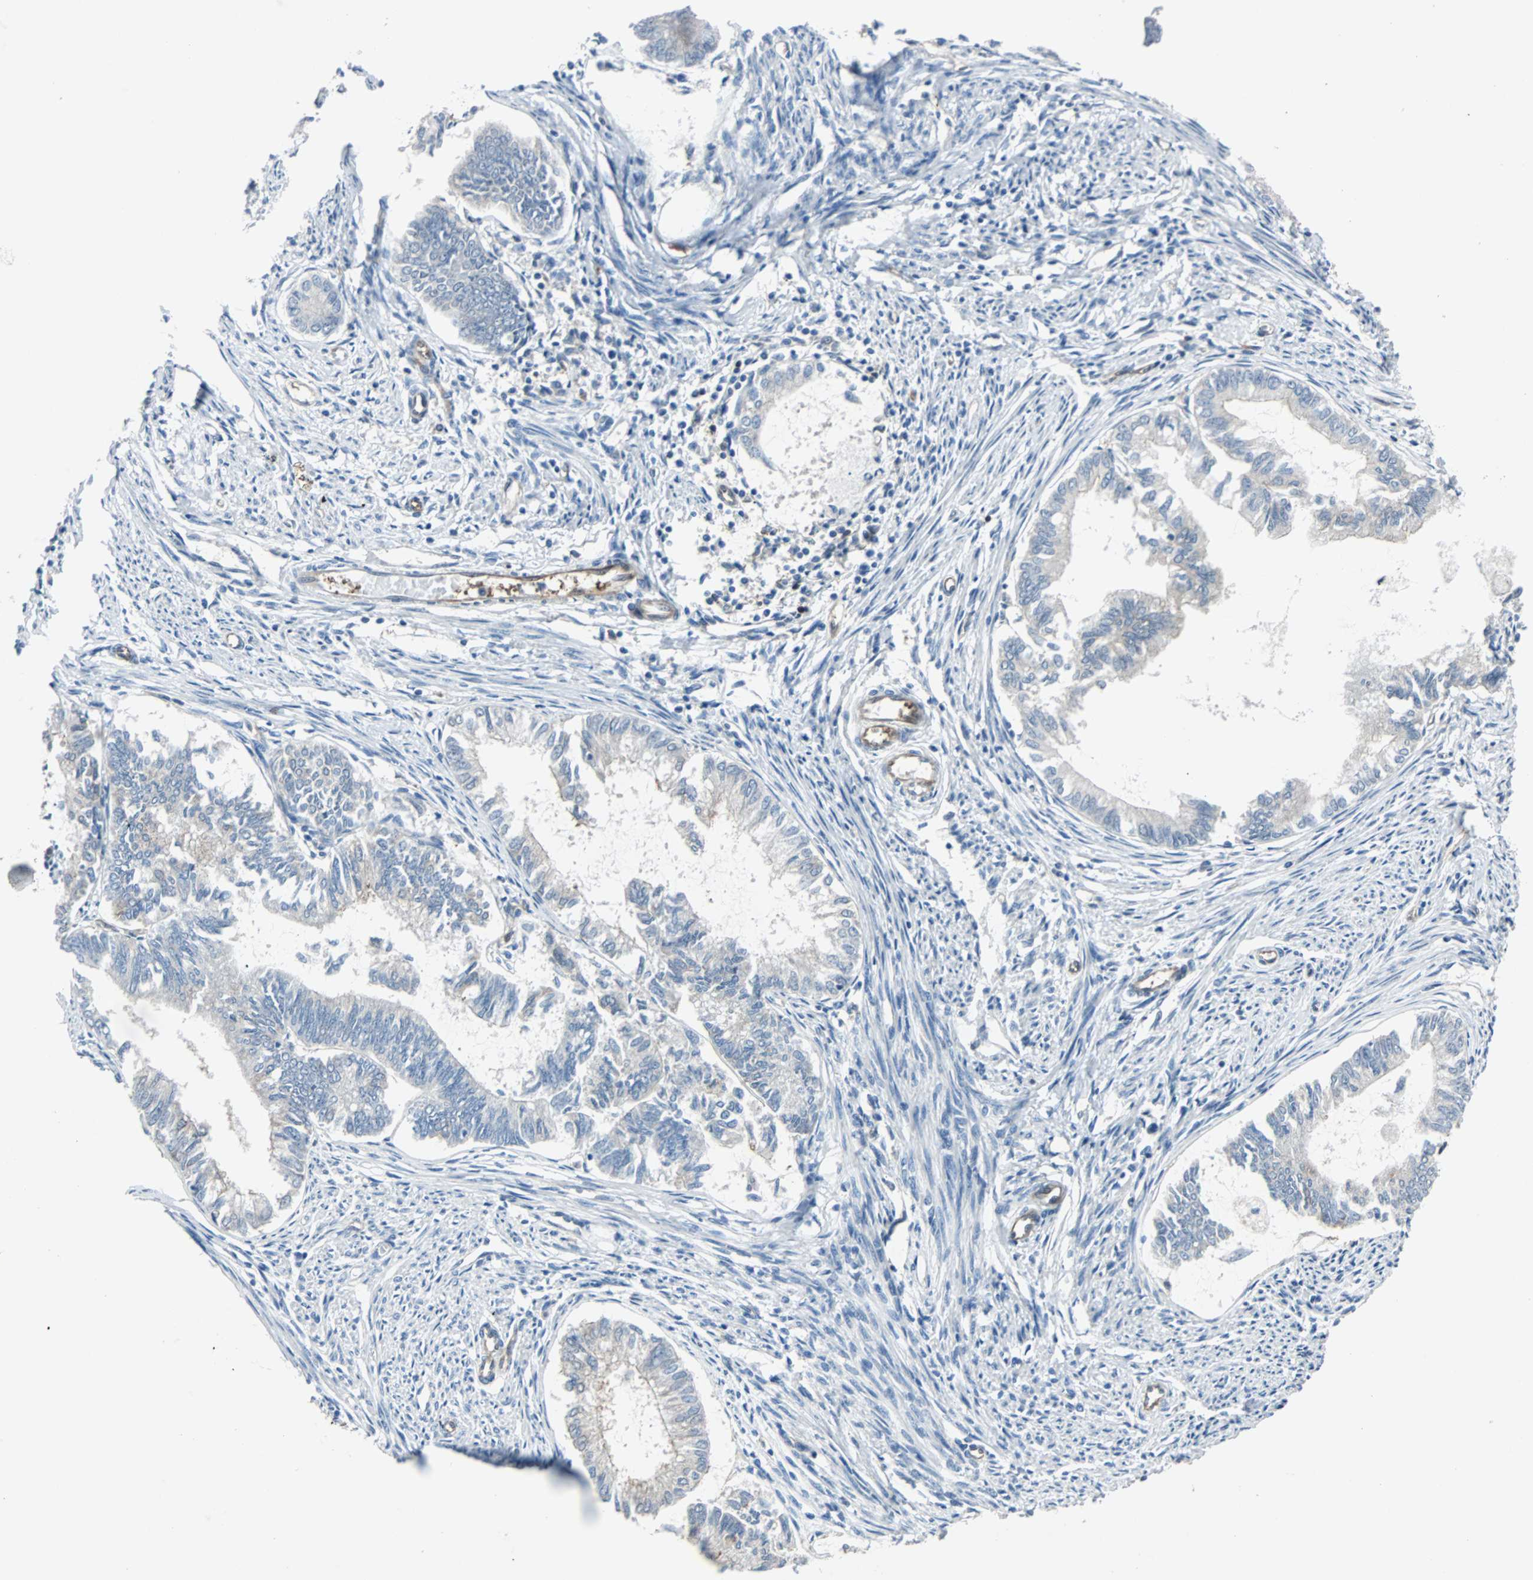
{"staining": {"intensity": "negative", "quantity": "none", "location": "none"}, "tissue": "endometrial cancer", "cell_type": "Tumor cells", "image_type": "cancer", "snomed": [{"axis": "morphology", "description": "Adenocarcinoma, NOS"}, {"axis": "topography", "description": "Endometrium"}], "caption": "This is a image of immunohistochemistry (IHC) staining of endometrial adenocarcinoma, which shows no expression in tumor cells.", "gene": "SWAP70", "patient": {"sex": "female", "age": 86}}